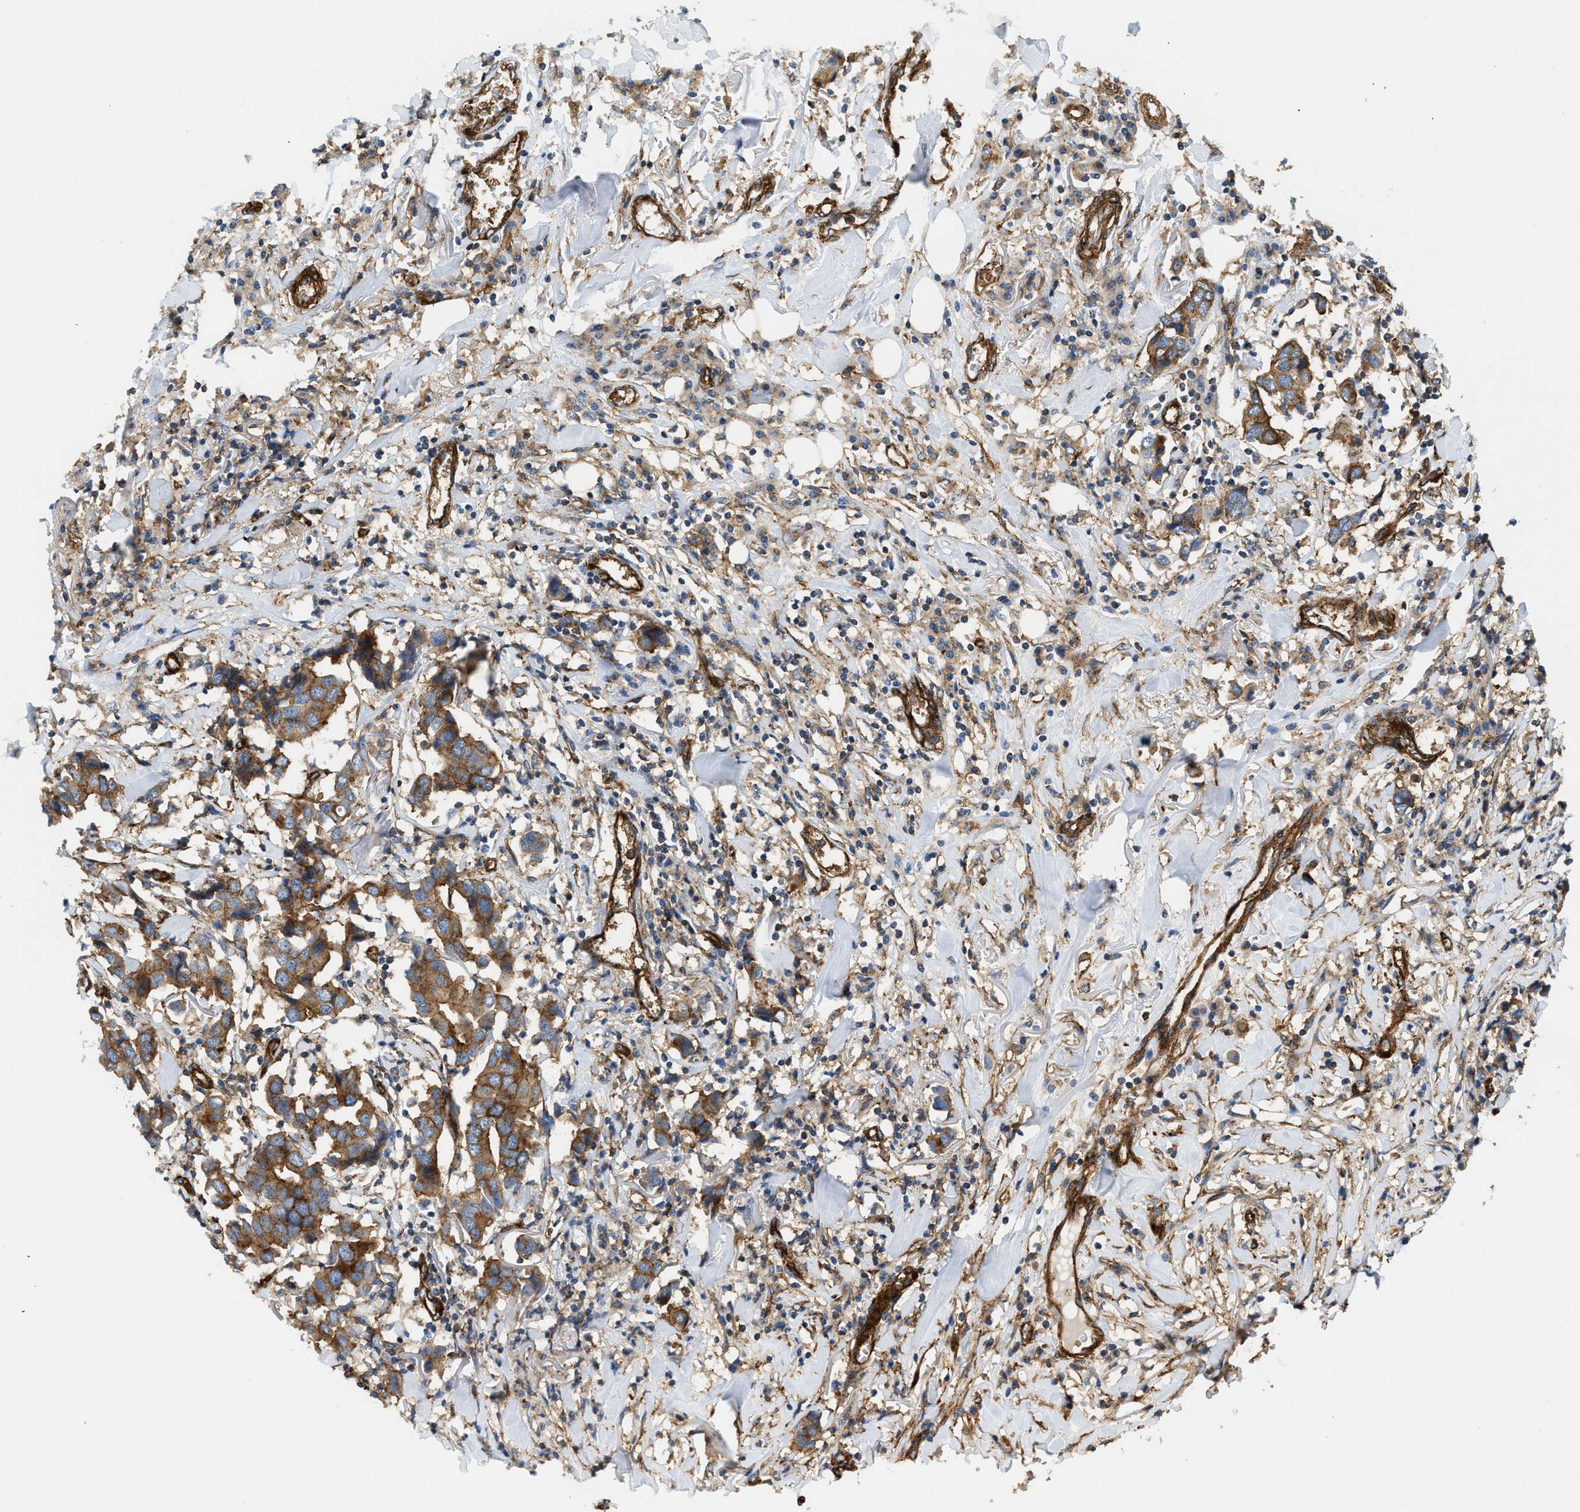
{"staining": {"intensity": "moderate", "quantity": ">75%", "location": "cytoplasmic/membranous"}, "tissue": "breast cancer", "cell_type": "Tumor cells", "image_type": "cancer", "snomed": [{"axis": "morphology", "description": "Duct carcinoma"}, {"axis": "topography", "description": "Breast"}], "caption": "This image demonstrates invasive ductal carcinoma (breast) stained with immunohistochemistry (IHC) to label a protein in brown. The cytoplasmic/membranous of tumor cells show moderate positivity for the protein. Nuclei are counter-stained blue.", "gene": "HIP1", "patient": {"sex": "female", "age": 80}}